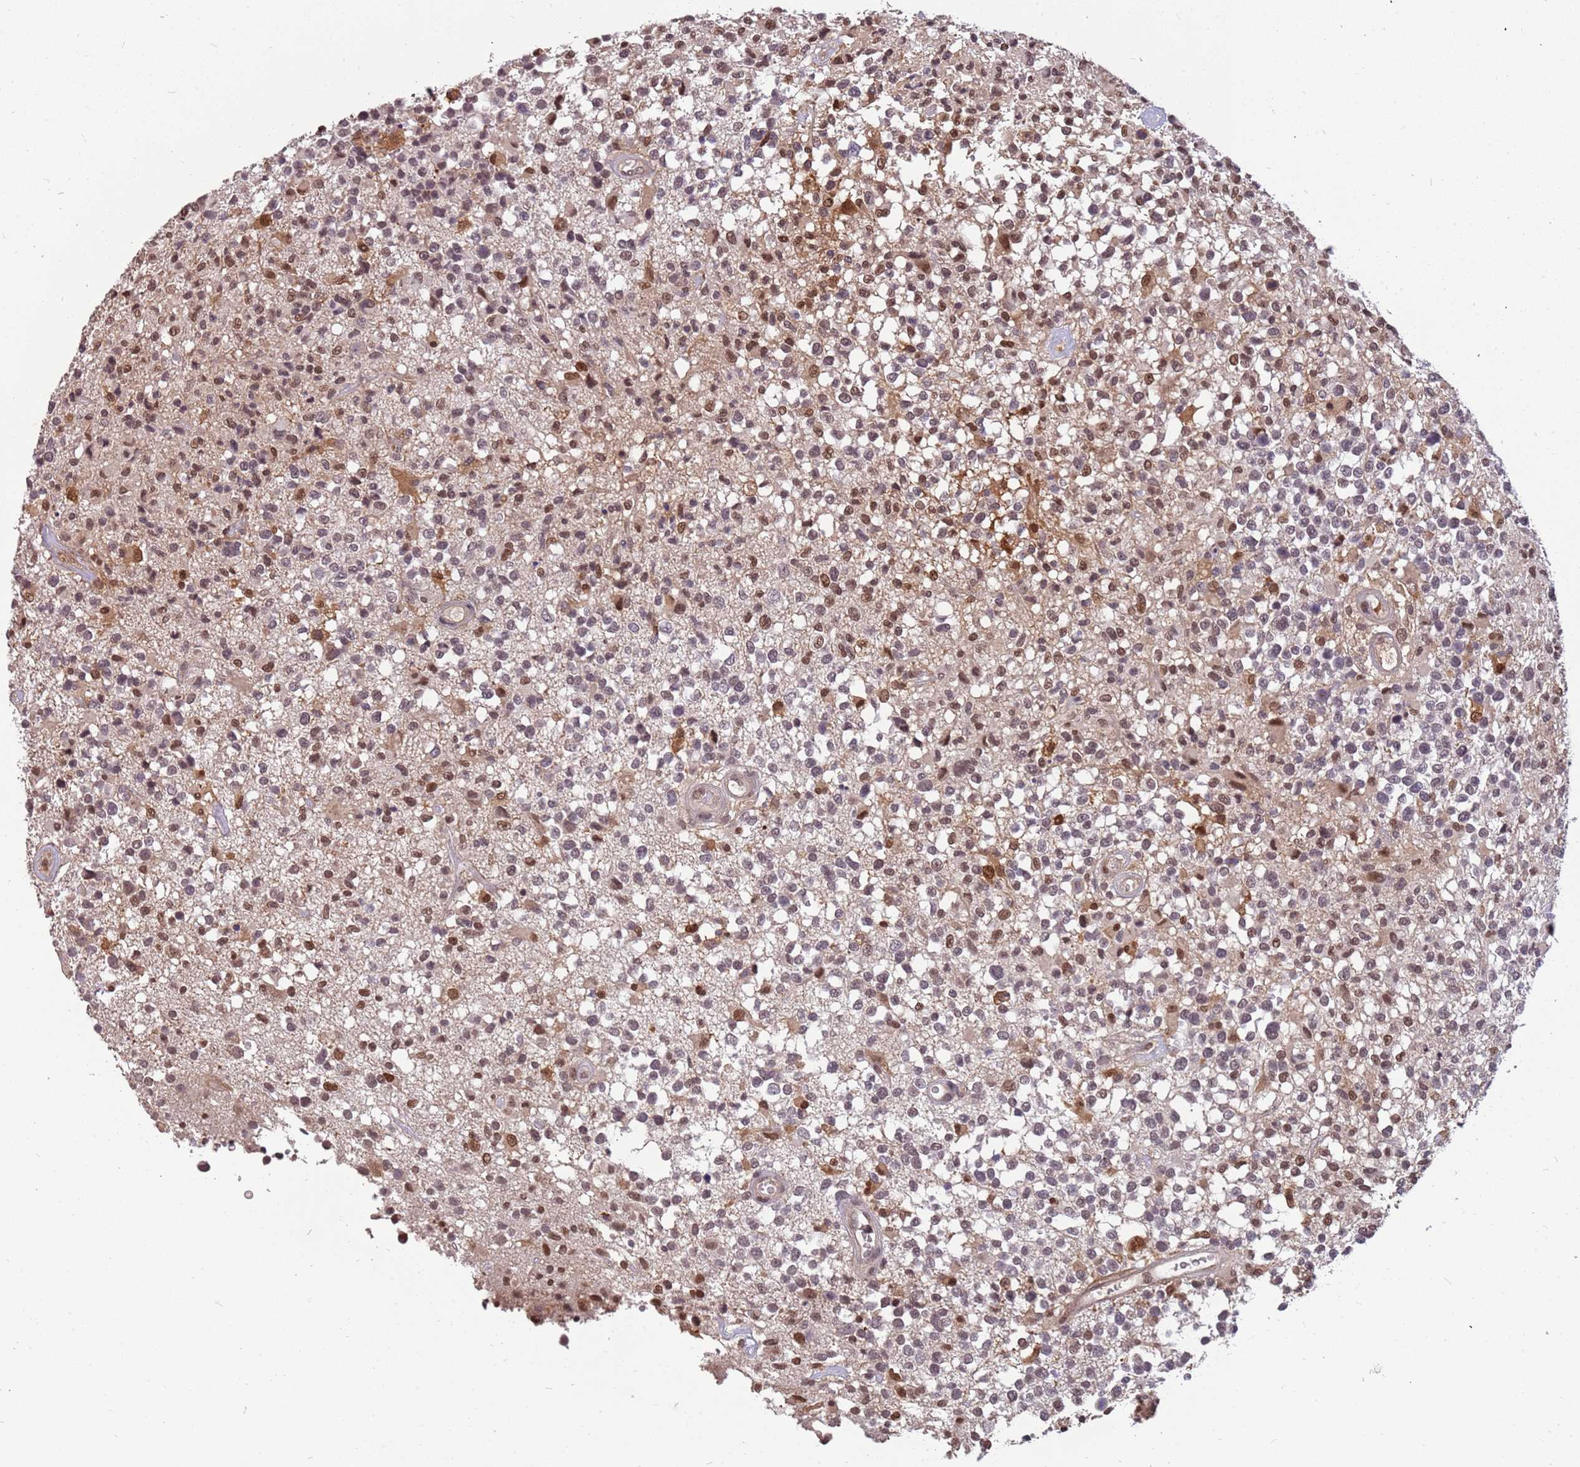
{"staining": {"intensity": "moderate", "quantity": "25%-75%", "location": "nuclear"}, "tissue": "glioma", "cell_type": "Tumor cells", "image_type": "cancer", "snomed": [{"axis": "morphology", "description": "Glioma, malignant, High grade"}, {"axis": "morphology", "description": "Glioblastoma, NOS"}, {"axis": "topography", "description": "Brain"}], "caption": "Immunohistochemical staining of glioblastoma displays medium levels of moderate nuclear expression in approximately 25%-75% of tumor cells.", "gene": "GBP2", "patient": {"sex": "male", "age": 60}}